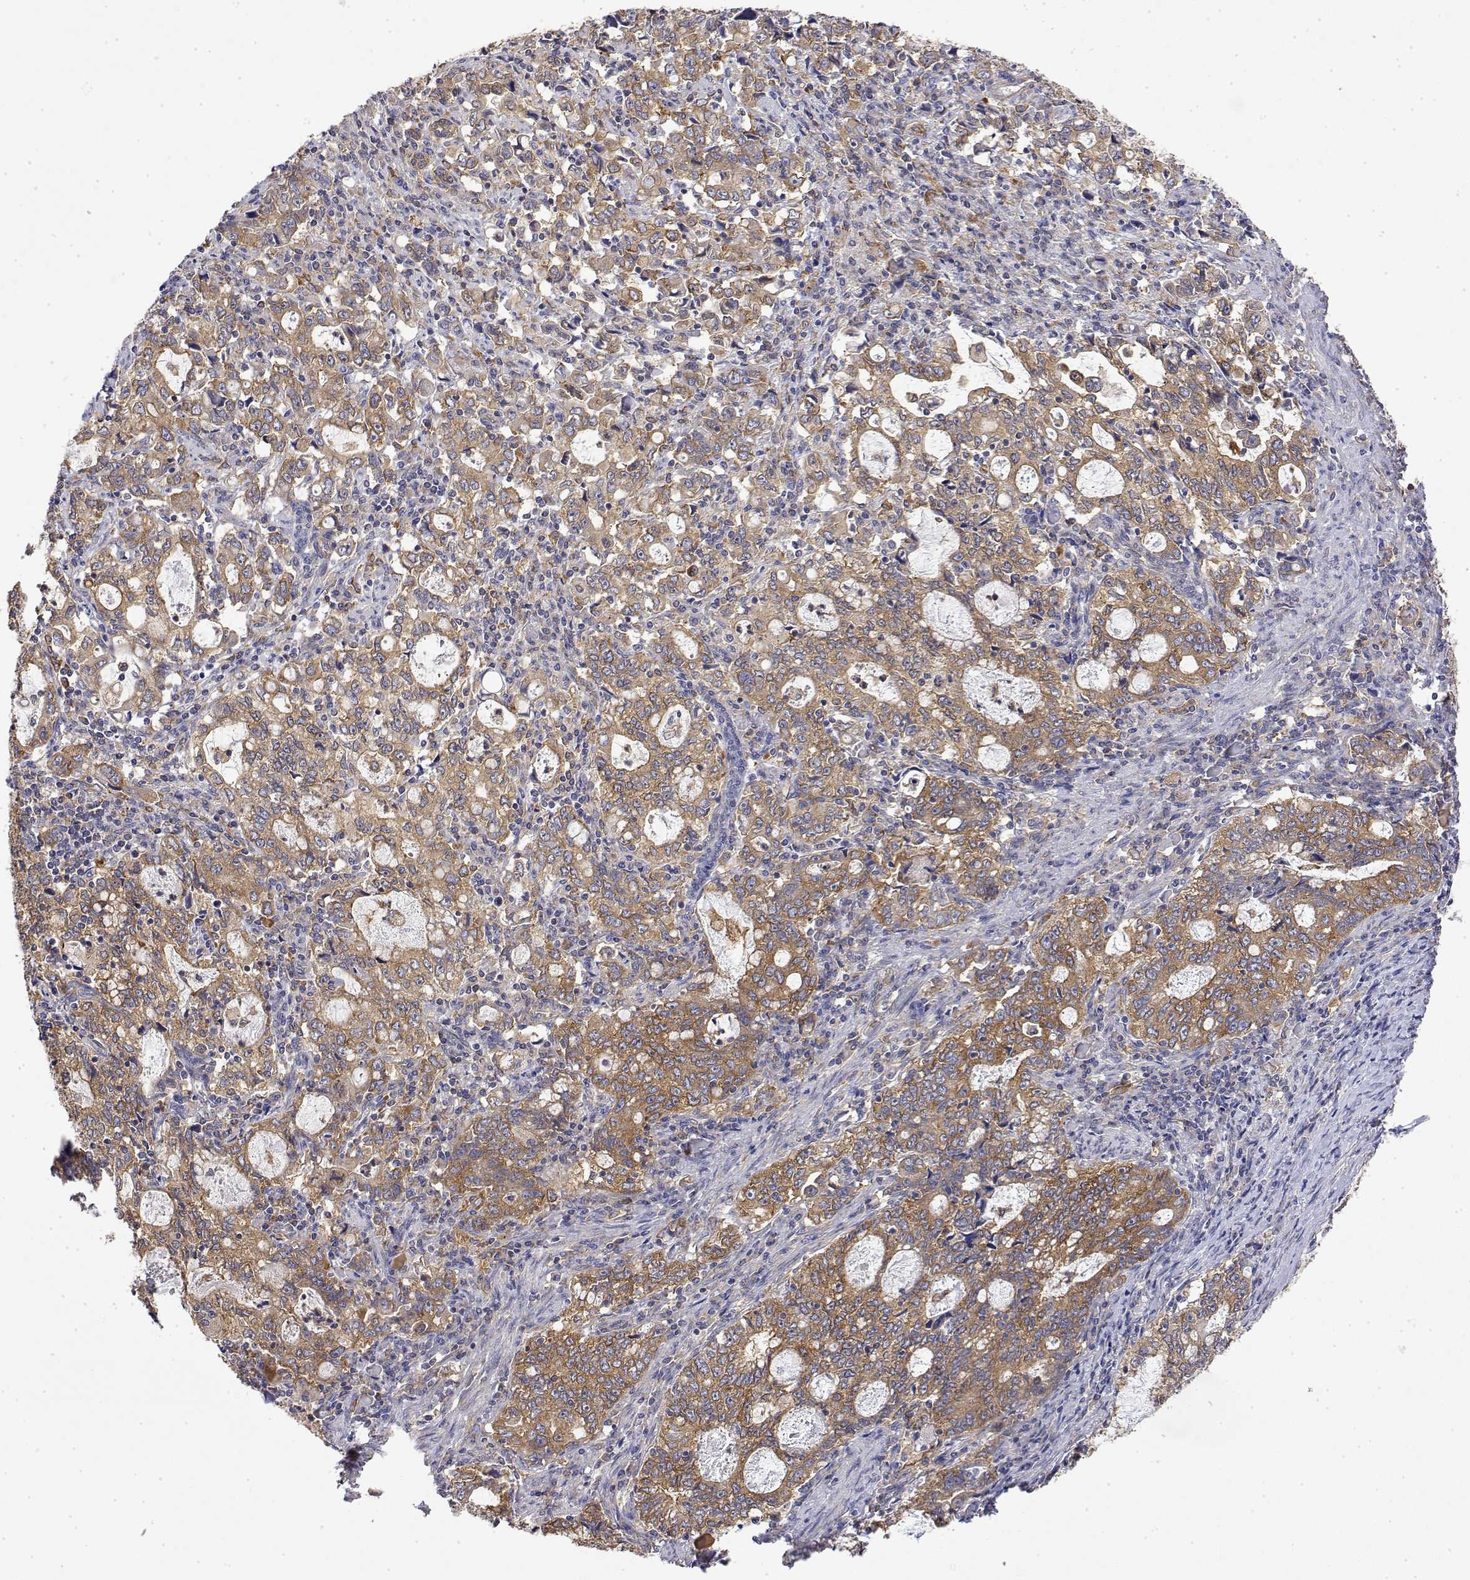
{"staining": {"intensity": "moderate", "quantity": ">75%", "location": "cytoplasmic/membranous"}, "tissue": "stomach cancer", "cell_type": "Tumor cells", "image_type": "cancer", "snomed": [{"axis": "morphology", "description": "Adenocarcinoma, NOS"}, {"axis": "topography", "description": "Stomach, lower"}], "caption": "A high-resolution photomicrograph shows immunohistochemistry staining of adenocarcinoma (stomach), which reveals moderate cytoplasmic/membranous expression in about >75% of tumor cells.", "gene": "PACSIN2", "patient": {"sex": "female", "age": 72}}